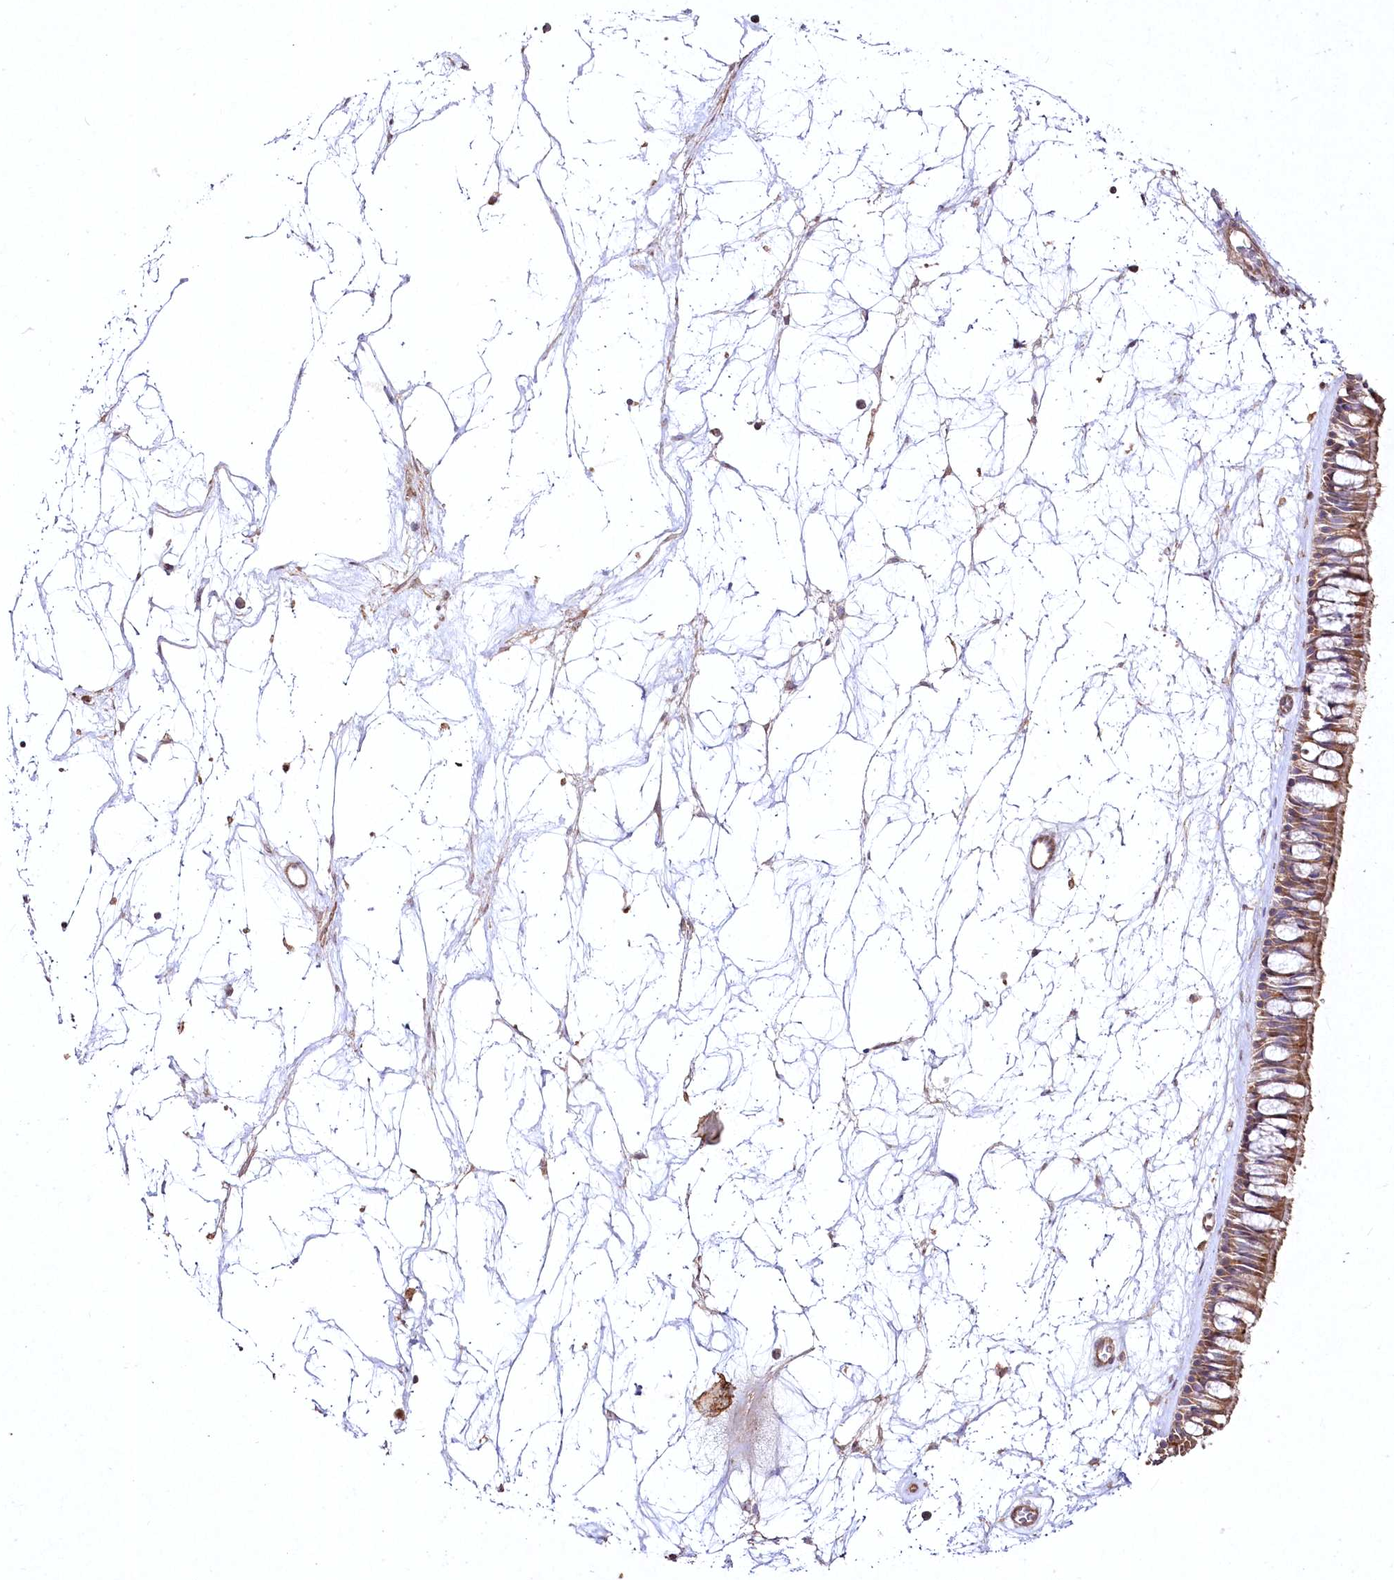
{"staining": {"intensity": "moderate", "quantity": ">75%", "location": "cytoplasmic/membranous"}, "tissue": "nasopharynx", "cell_type": "Respiratory epithelial cells", "image_type": "normal", "snomed": [{"axis": "morphology", "description": "Normal tissue, NOS"}, {"axis": "topography", "description": "Nasopharynx"}], "caption": "High-power microscopy captured an immunohistochemistry (IHC) photomicrograph of benign nasopharynx, revealing moderate cytoplasmic/membranous staining in approximately >75% of respiratory epithelial cells.", "gene": "SH3TC1", "patient": {"sex": "male", "age": 64}}